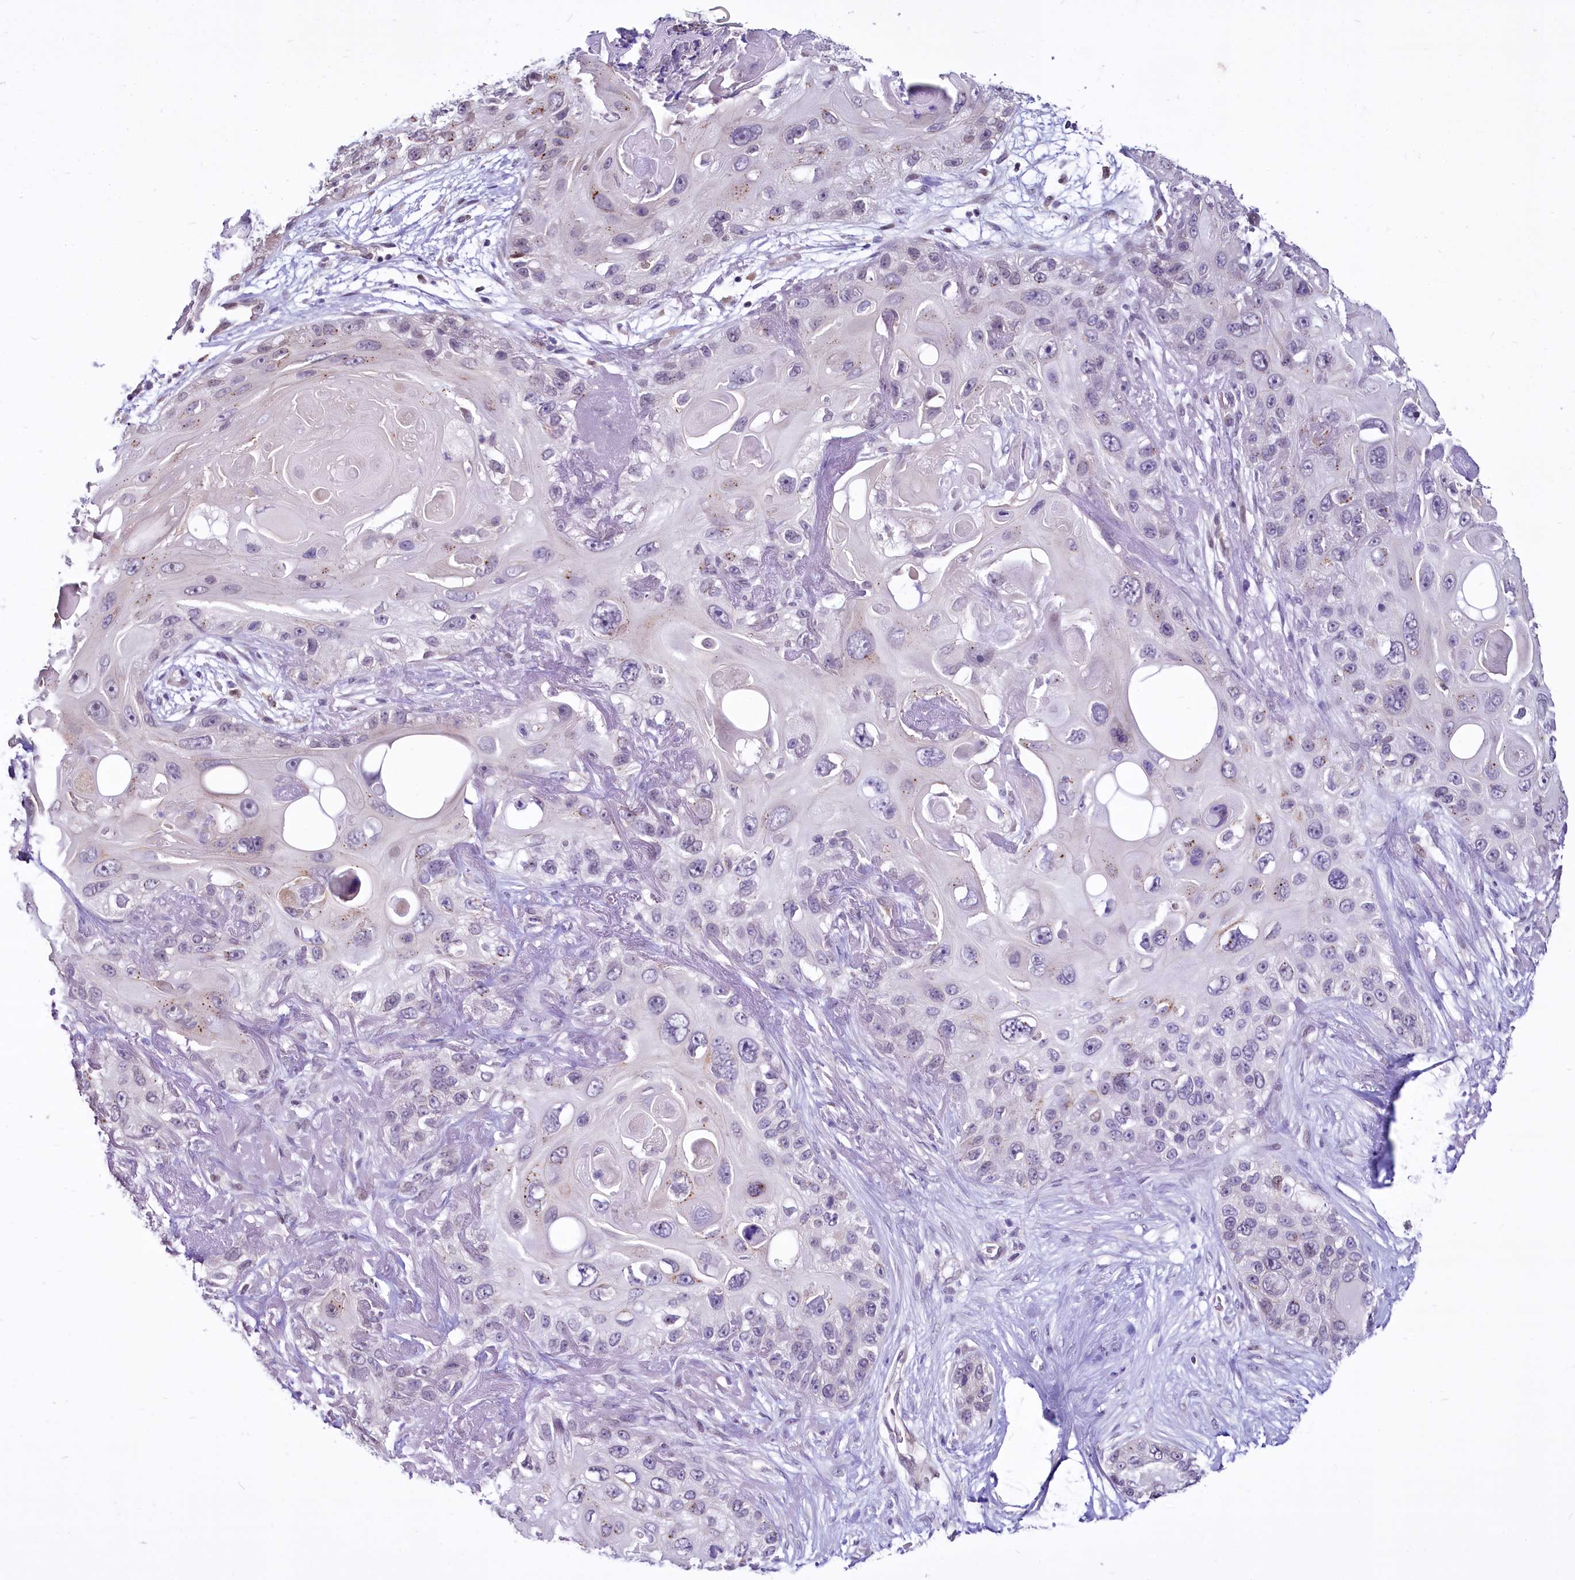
{"staining": {"intensity": "negative", "quantity": "none", "location": "none"}, "tissue": "skin cancer", "cell_type": "Tumor cells", "image_type": "cancer", "snomed": [{"axis": "morphology", "description": "Normal tissue, NOS"}, {"axis": "morphology", "description": "Squamous cell carcinoma, NOS"}, {"axis": "topography", "description": "Skin"}], "caption": "High magnification brightfield microscopy of squamous cell carcinoma (skin) stained with DAB (3,3'-diaminobenzidine) (brown) and counterstained with hematoxylin (blue): tumor cells show no significant expression.", "gene": "BANK1", "patient": {"sex": "male", "age": 72}}